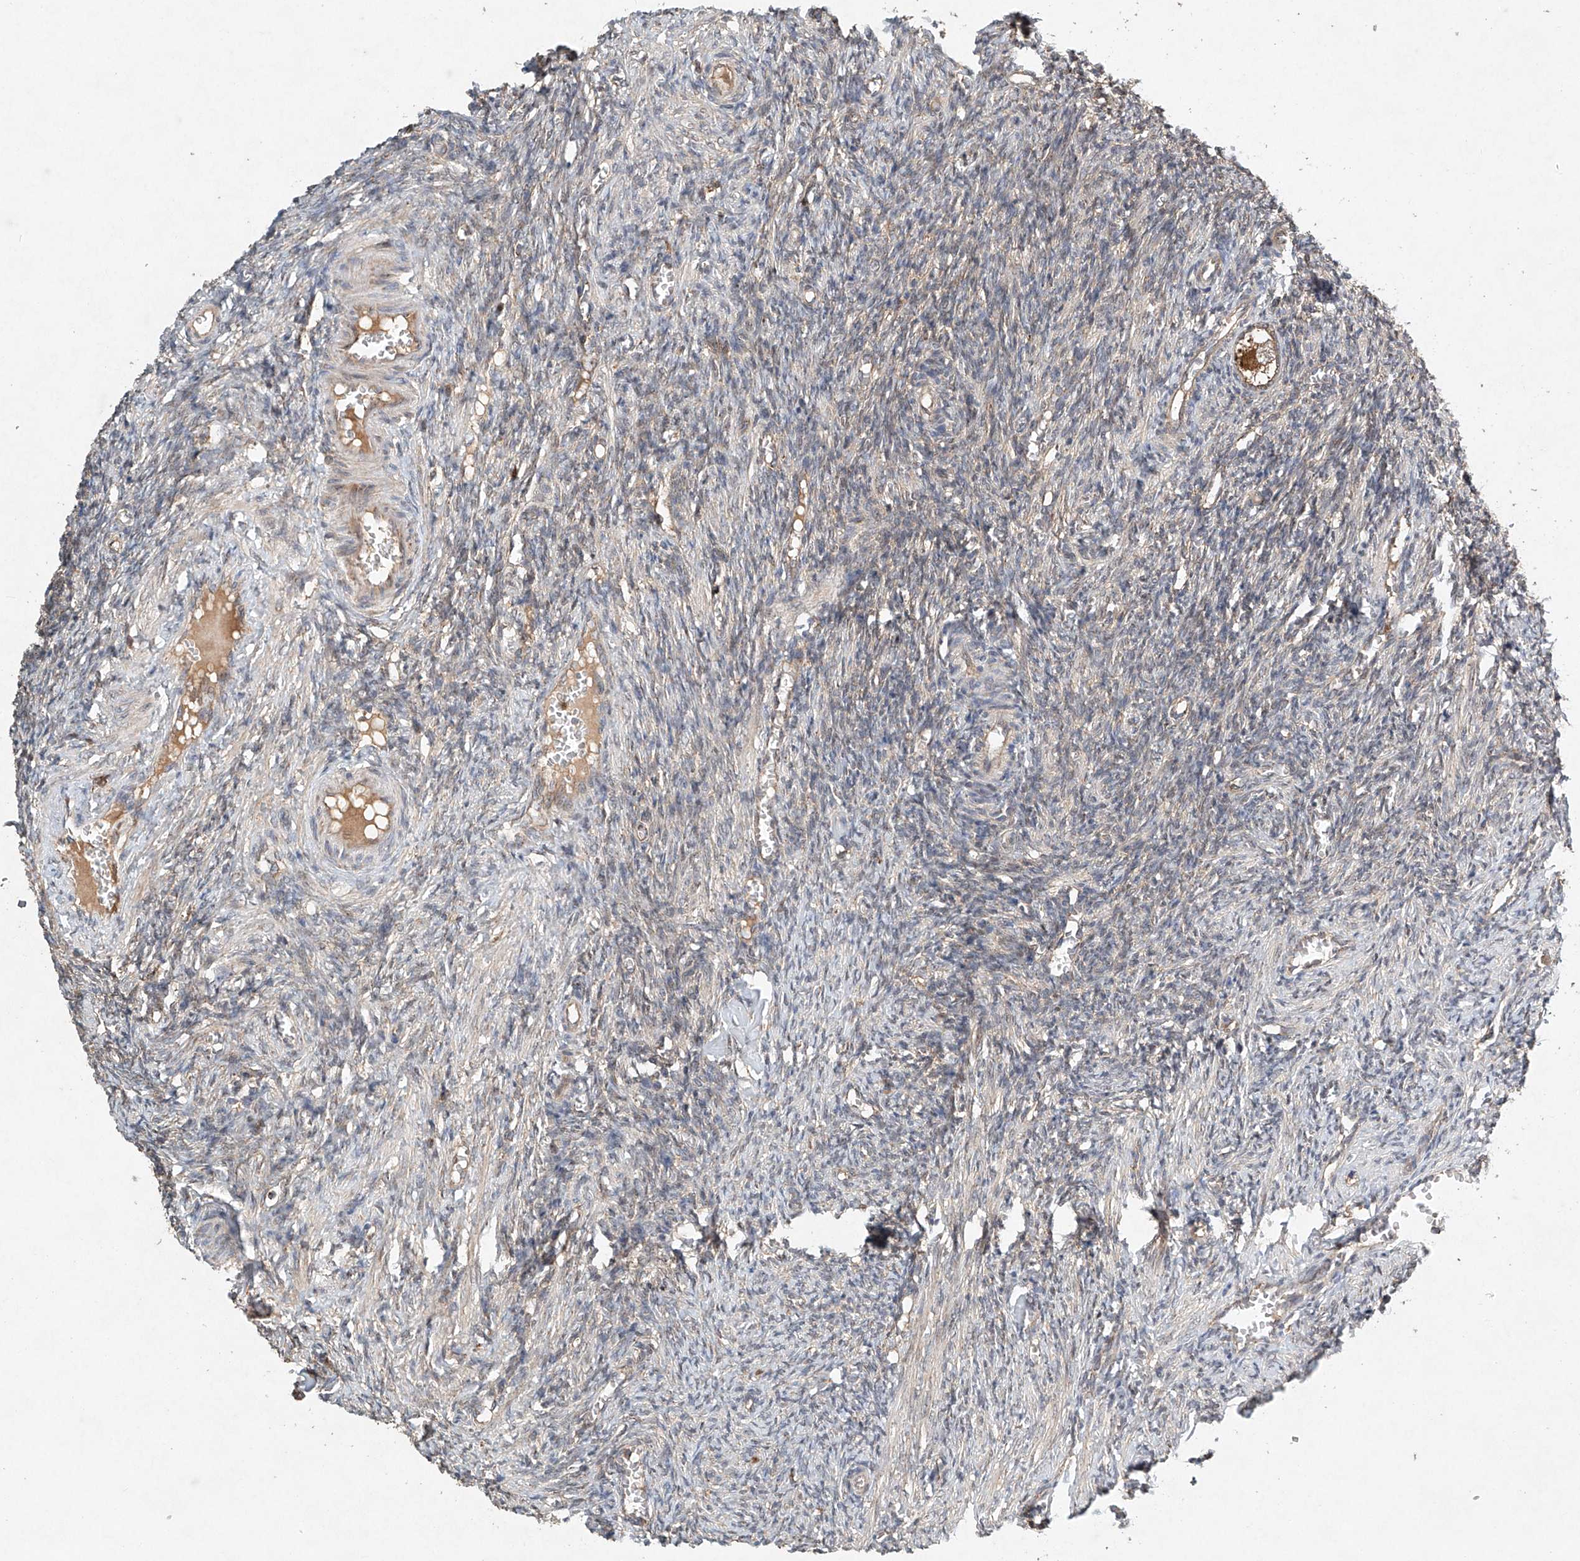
{"staining": {"intensity": "moderate", "quantity": ">75%", "location": "cytoplasmic/membranous"}, "tissue": "ovary", "cell_type": "Follicle cells", "image_type": "normal", "snomed": [{"axis": "morphology", "description": "Normal tissue, NOS"}, {"axis": "topography", "description": "Ovary"}], "caption": "IHC staining of unremarkable ovary, which demonstrates medium levels of moderate cytoplasmic/membranous staining in about >75% of follicle cells indicating moderate cytoplasmic/membranous protein positivity. The staining was performed using DAB (brown) for protein detection and nuclei were counterstained in hematoxylin (blue).", "gene": "DCAF11", "patient": {"sex": "female", "age": 27}}